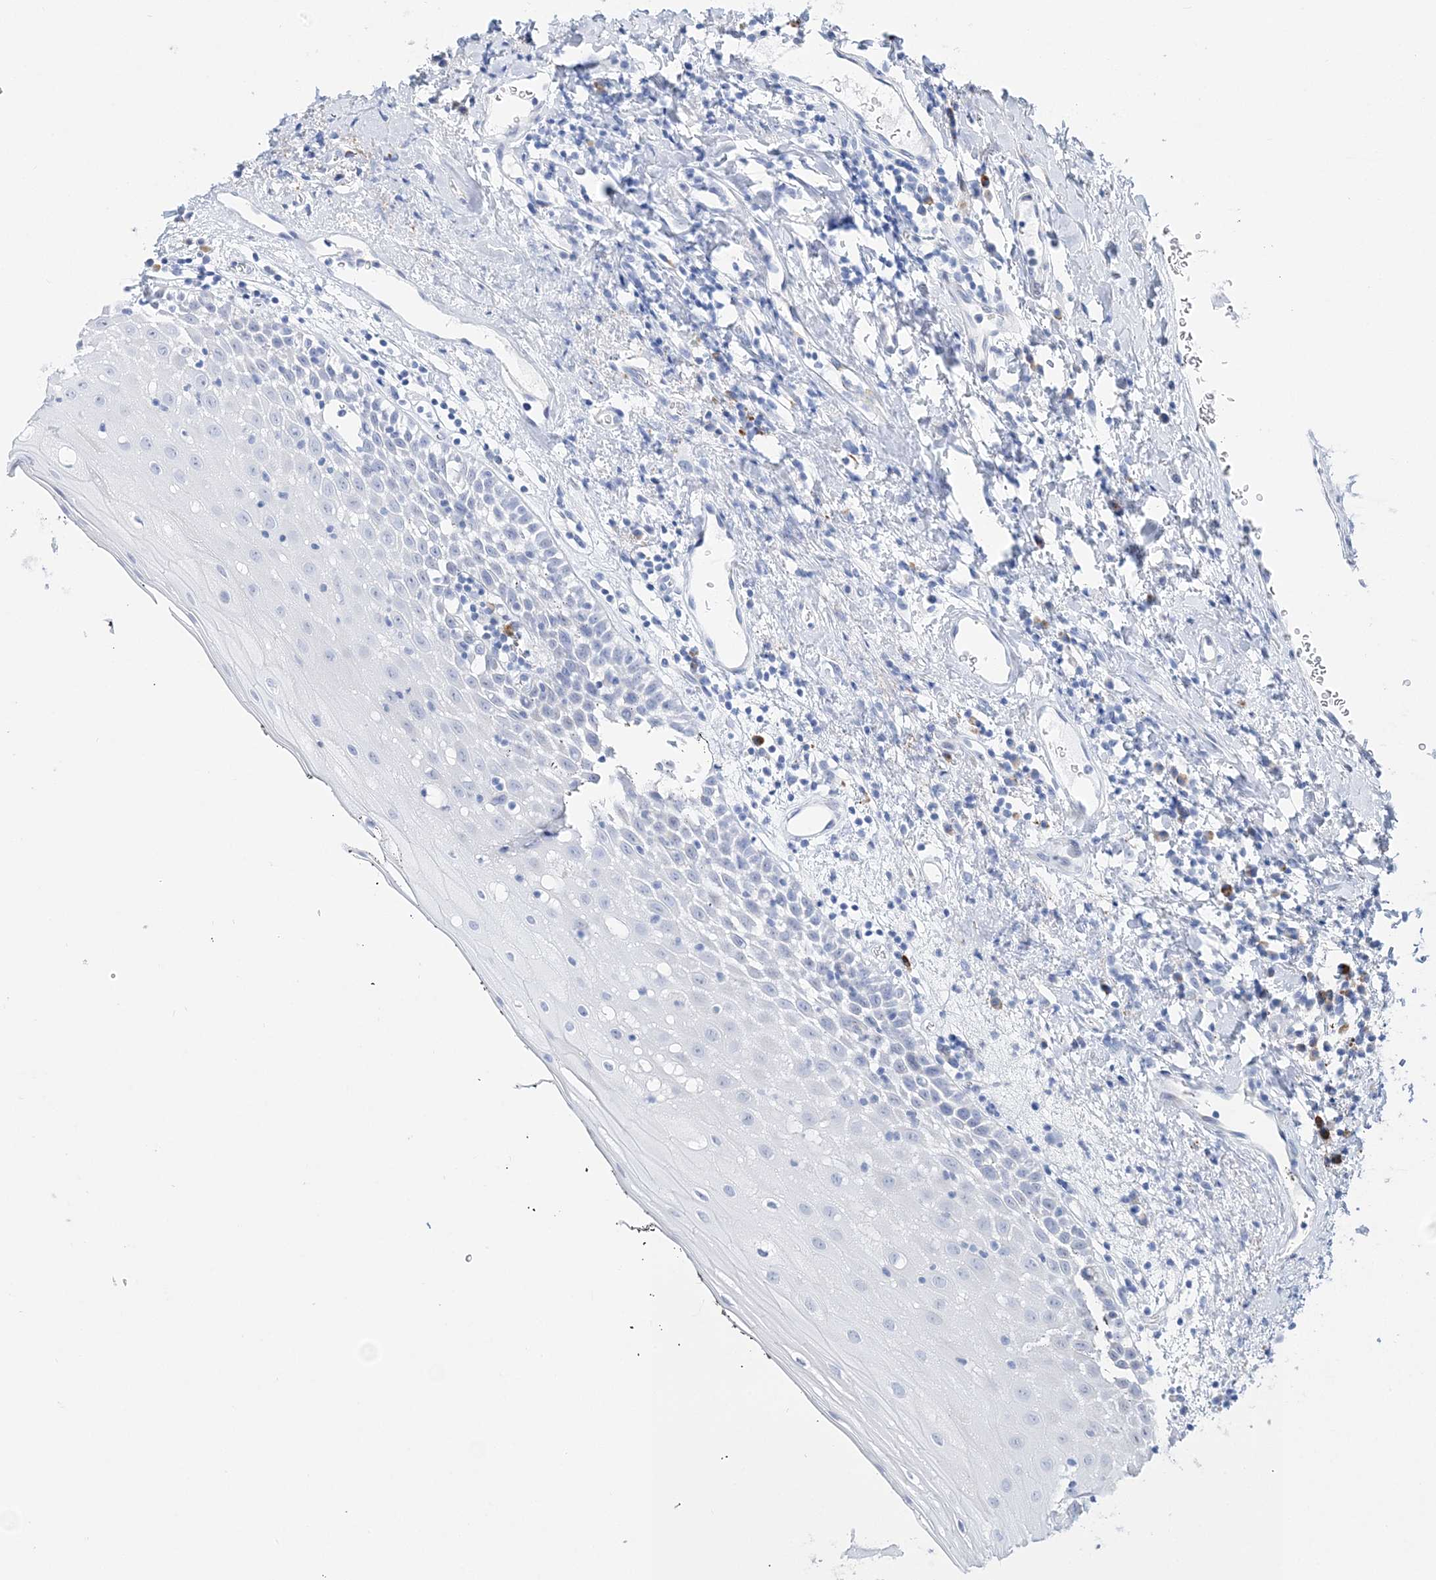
{"staining": {"intensity": "negative", "quantity": "none", "location": "none"}, "tissue": "oral mucosa", "cell_type": "Squamous epithelial cells", "image_type": "normal", "snomed": [{"axis": "morphology", "description": "Normal tissue, NOS"}, {"axis": "topography", "description": "Oral tissue"}], "caption": "Immunohistochemistry of normal human oral mucosa displays no positivity in squamous epithelial cells.", "gene": "TSPYL6", "patient": {"sex": "male", "age": 74}}